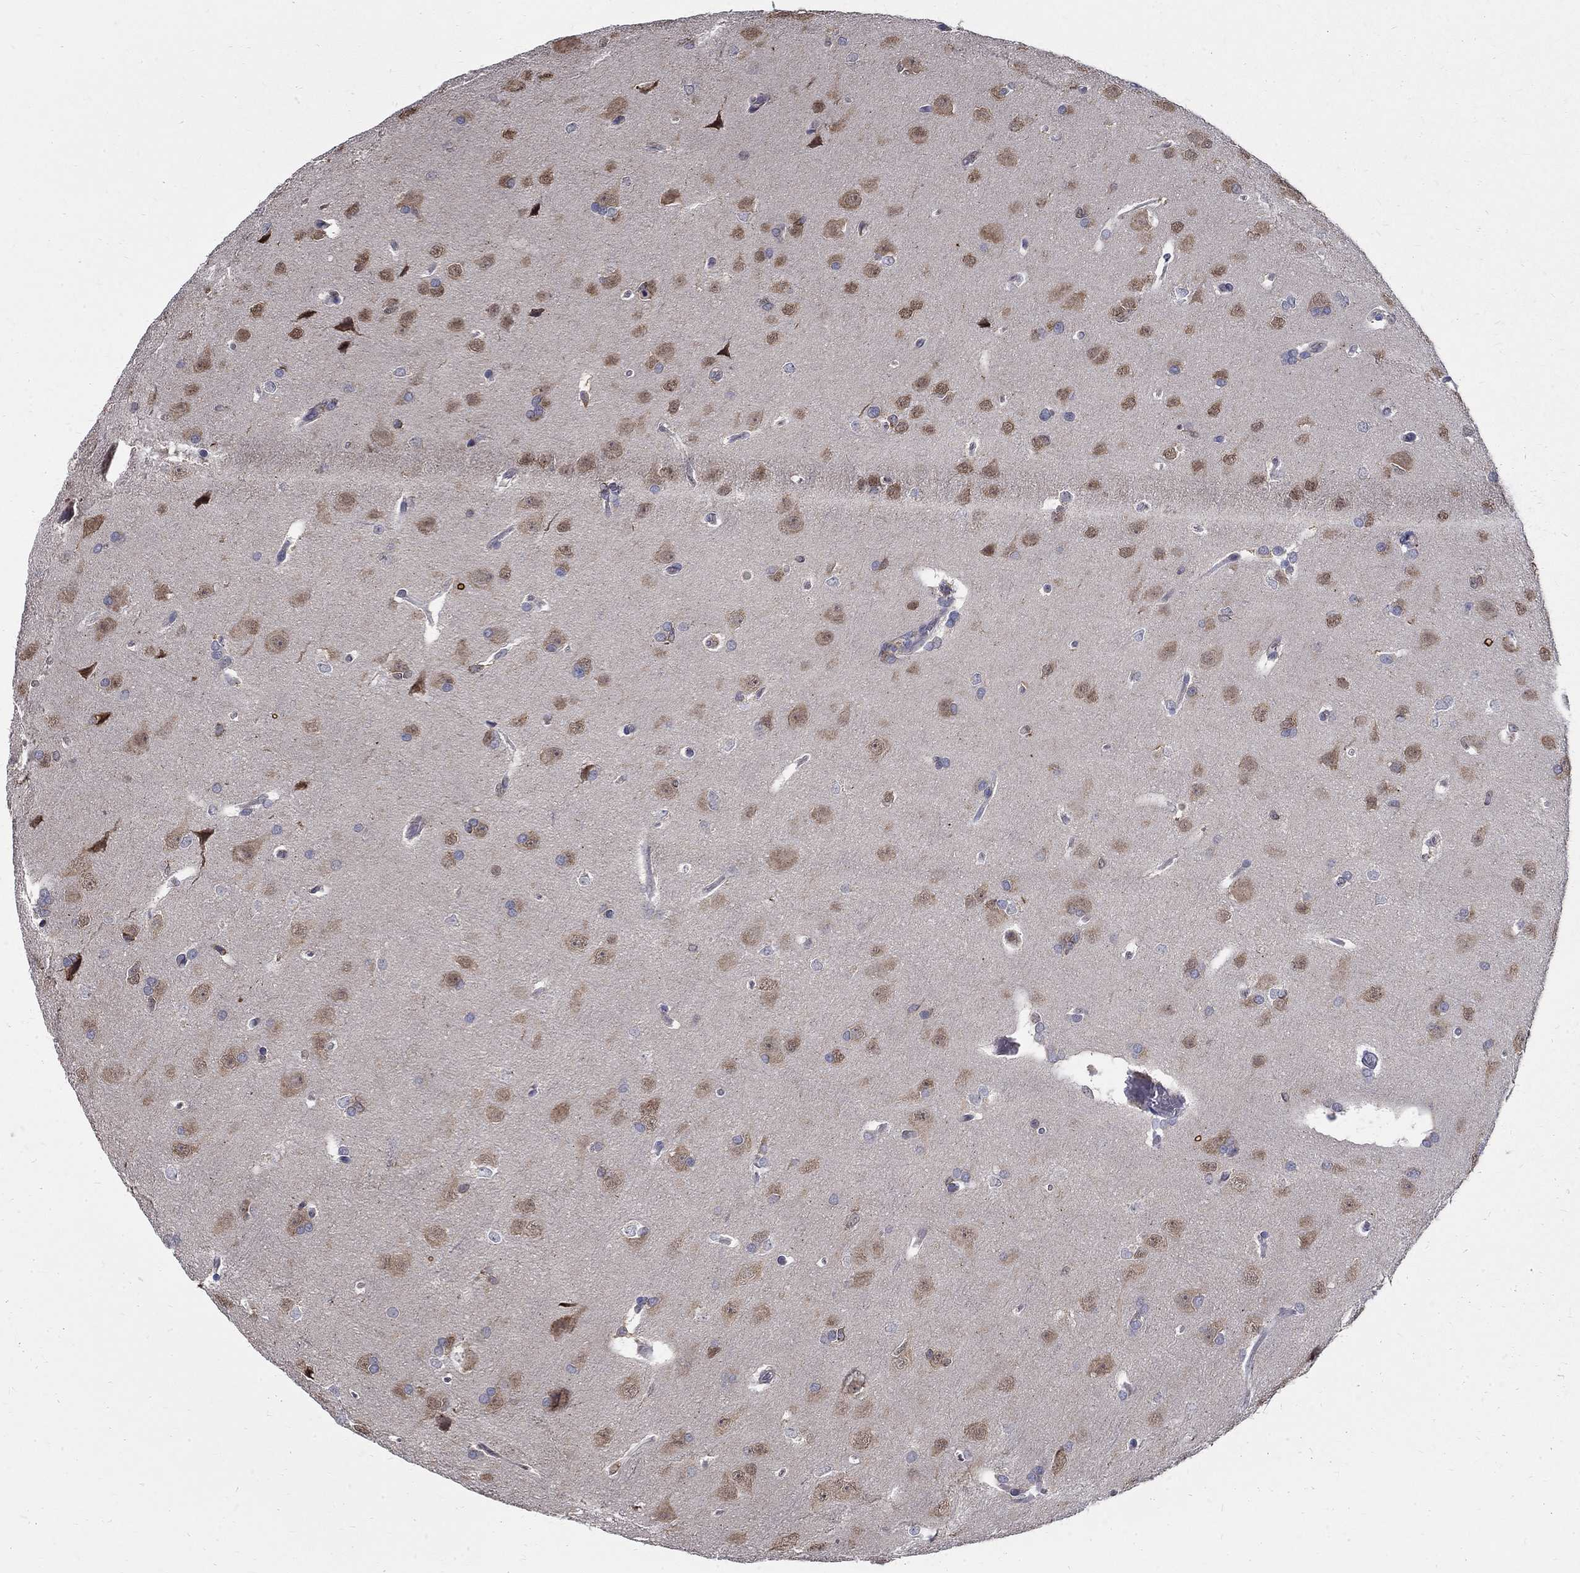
{"staining": {"intensity": "negative", "quantity": "none", "location": "none"}, "tissue": "glioma", "cell_type": "Tumor cells", "image_type": "cancer", "snomed": [{"axis": "morphology", "description": "Glioma, malignant, Low grade"}, {"axis": "topography", "description": "Brain"}], "caption": "This micrograph is of glioma stained with immunohistochemistry to label a protein in brown with the nuclei are counter-stained blue. There is no positivity in tumor cells.", "gene": "AGAP2", "patient": {"sex": "female", "age": 32}}